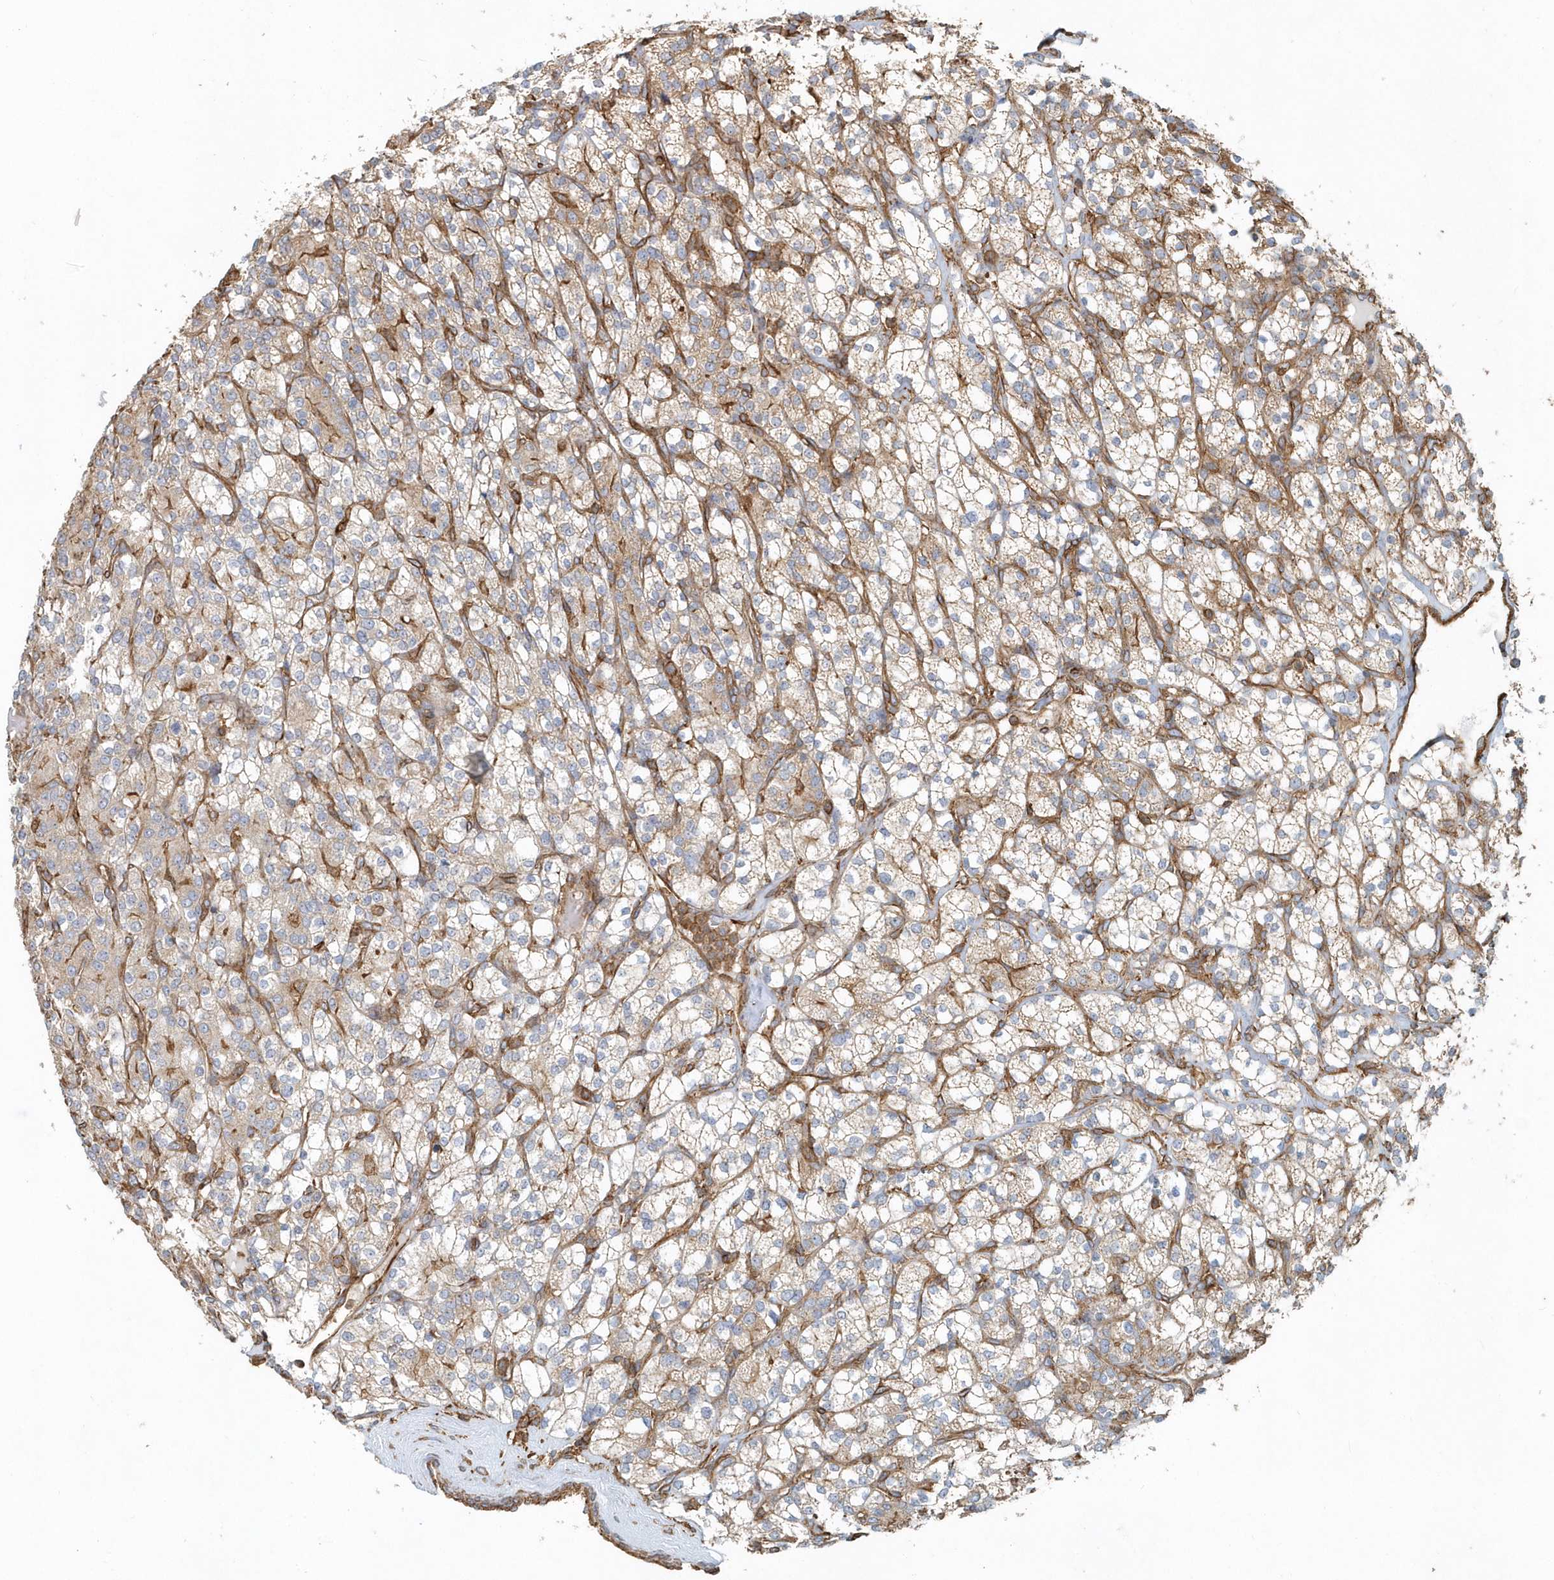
{"staining": {"intensity": "moderate", "quantity": "<25%", "location": "cytoplasmic/membranous"}, "tissue": "renal cancer", "cell_type": "Tumor cells", "image_type": "cancer", "snomed": [{"axis": "morphology", "description": "Adenocarcinoma, NOS"}, {"axis": "topography", "description": "Kidney"}], "caption": "About <25% of tumor cells in renal cancer show moderate cytoplasmic/membranous protein expression as visualized by brown immunohistochemical staining.", "gene": "MMUT", "patient": {"sex": "male", "age": 77}}